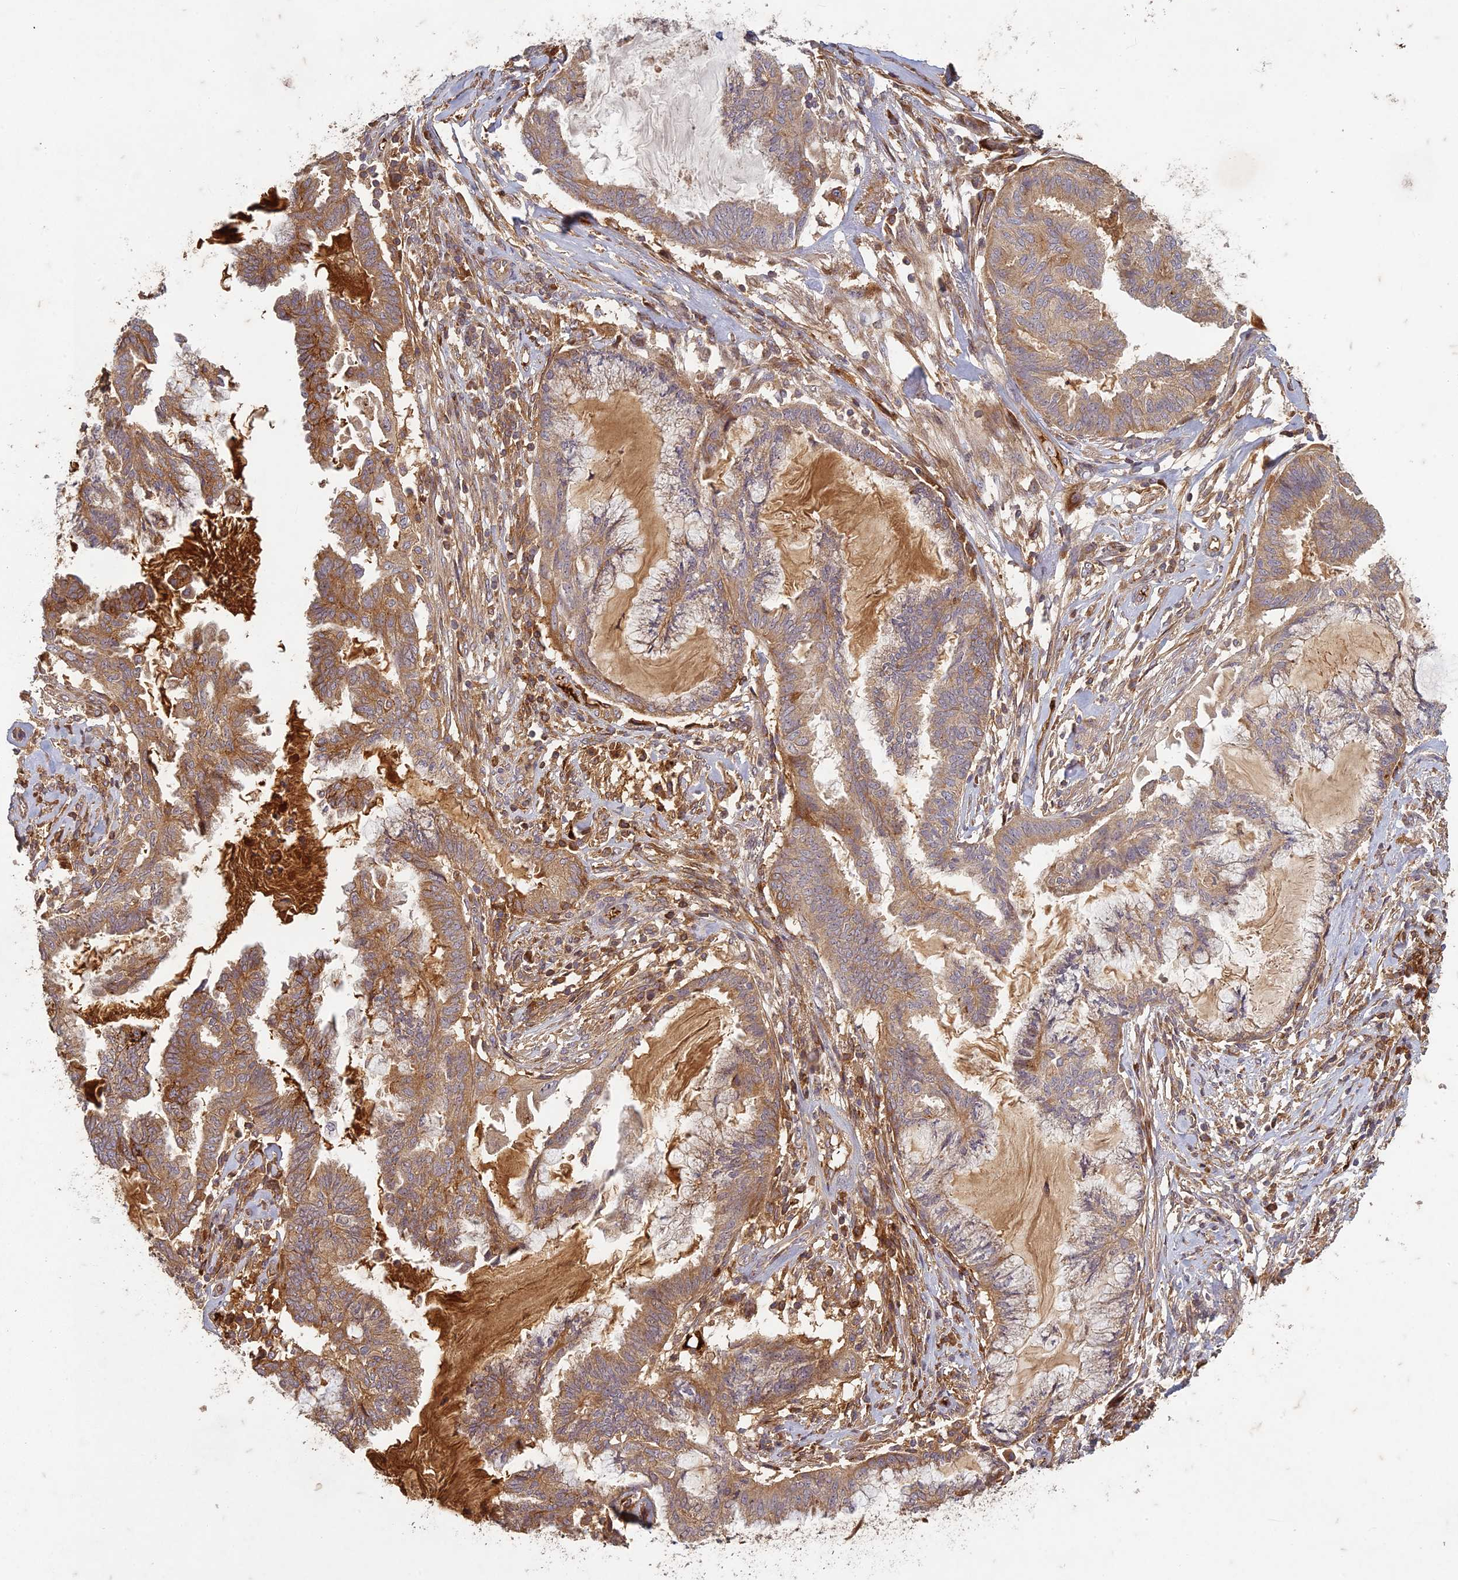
{"staining": {"intensity": "moderate", "quantity": ">75%", "location": "cytoplasmic/membranous"}, "tissue": "endometrial cancer", "cell_type": "Tumor cells", "image_type": "cancer", "snomed": [{"axis": "morphology", "description": "Adenocarcinoma, NOS"}, {"axis": "topography", "description": "Endometrium"}], "caption": "There is medium levels of moderate cytoplasmic/membranous positivity in tumor cells of adenocarcinoma (endometrial), as demonstrated by immunohistochemical staining (brown color).", "gene": "TCF25", "patient": {"sex": "female", "age": 86}}